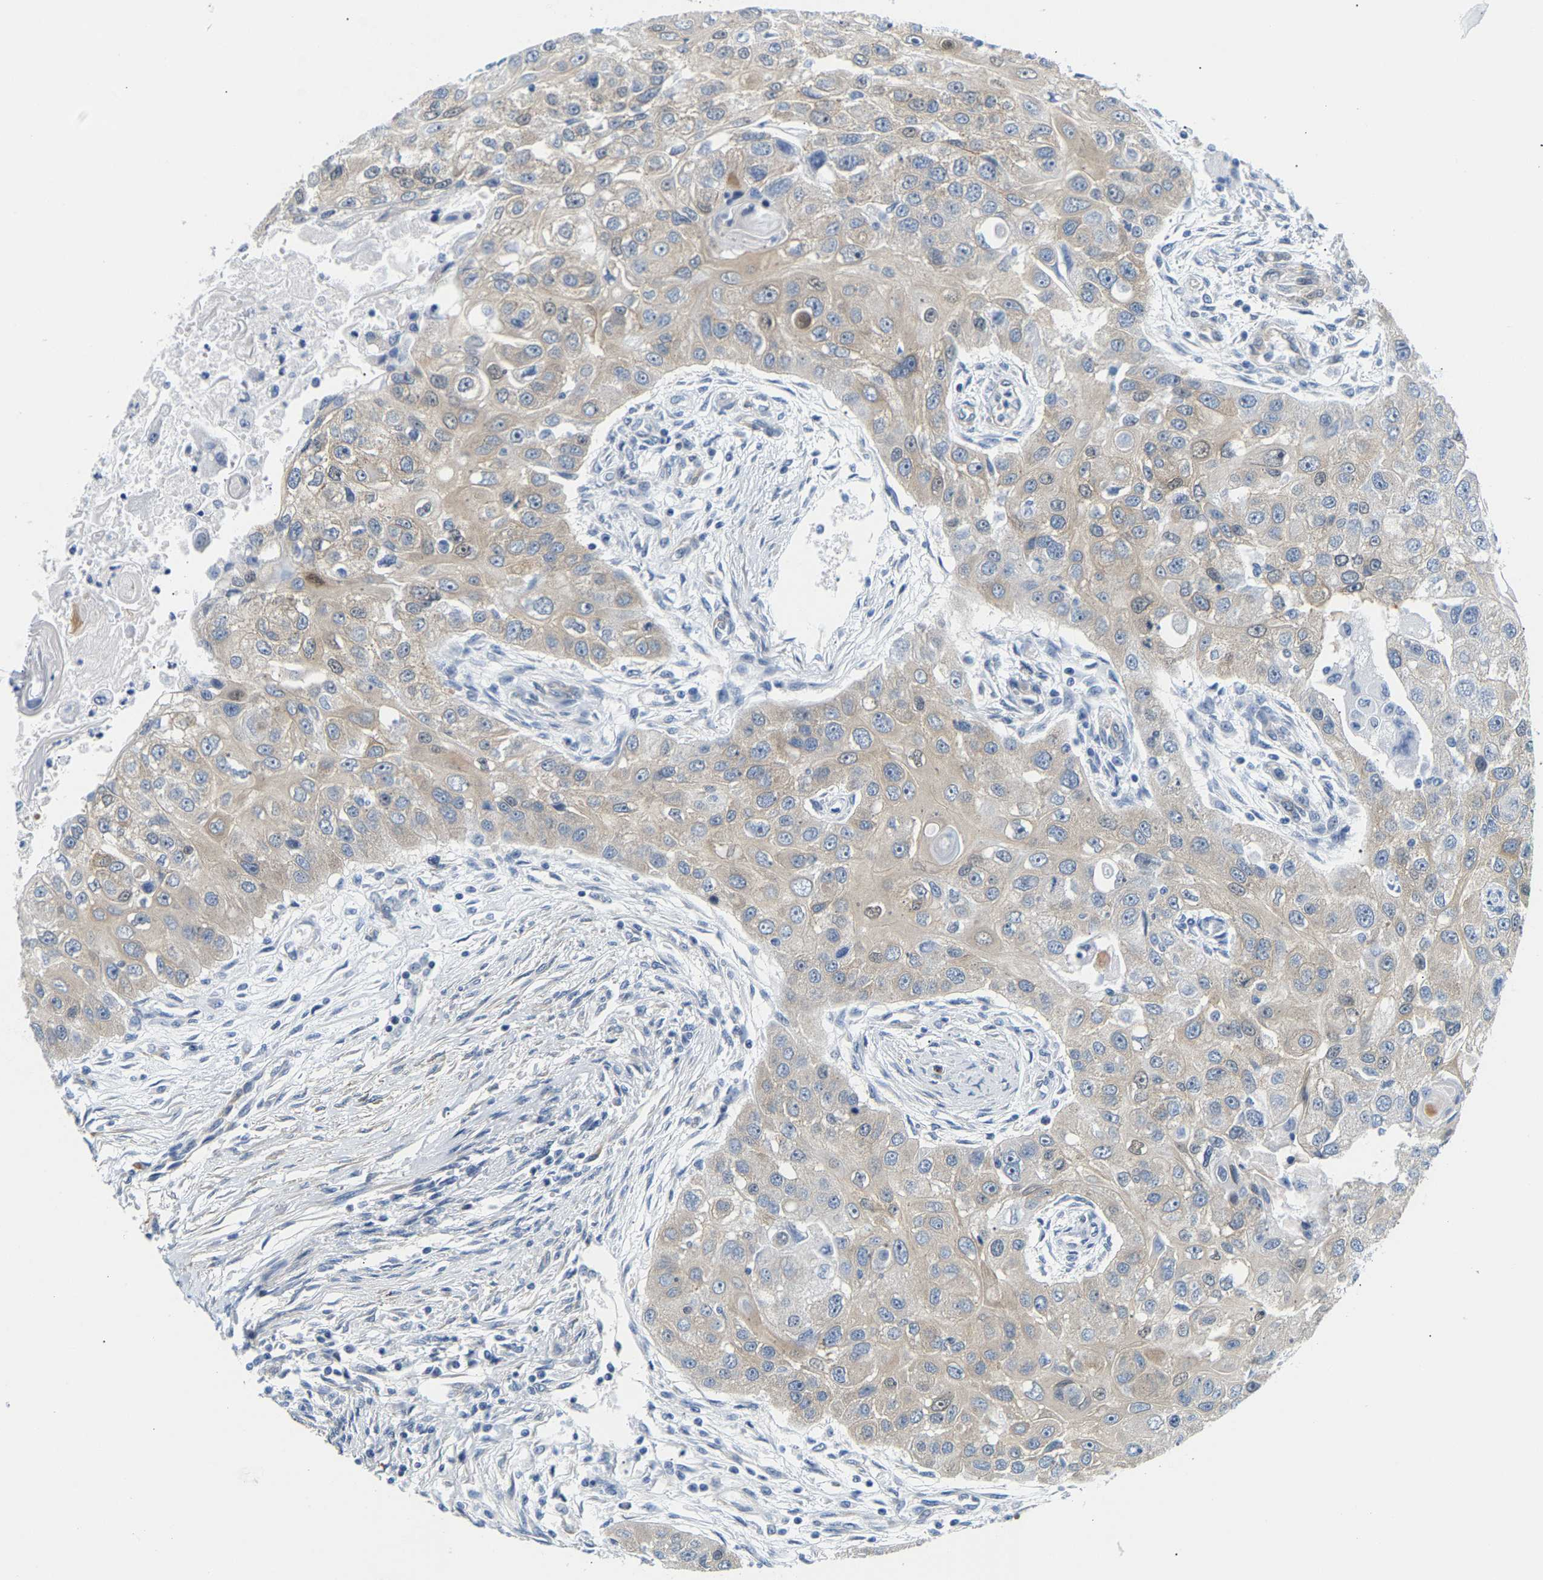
{"staining": {"intensity": "weak", "quantity": "<25%", "location": "cytoplasmic/membranous"}, "tissue": "head and neck cancer", "cell_type": "Tumor cells", "image_type": "cancer", "snomed": [{"axis": "morphology", "description": "Normal tissue, NOS"}, {"axis": "morphology", "description": "Squamous cell carcinoma, NOS"}, {"axis": "topography", "description": "Skeletal muscle"}, {"axis": "topography", "description": "Head-Neck"}], "caption": "High magnification brightfield microscopy of head and neck squamous cell carcinoma stained with DAB (brown) and counterstained with hematoxylin (blue): tumor cells show no significant positivity.", "gene": "PAWR", "patient": {"sex": "male", "age": 51}}